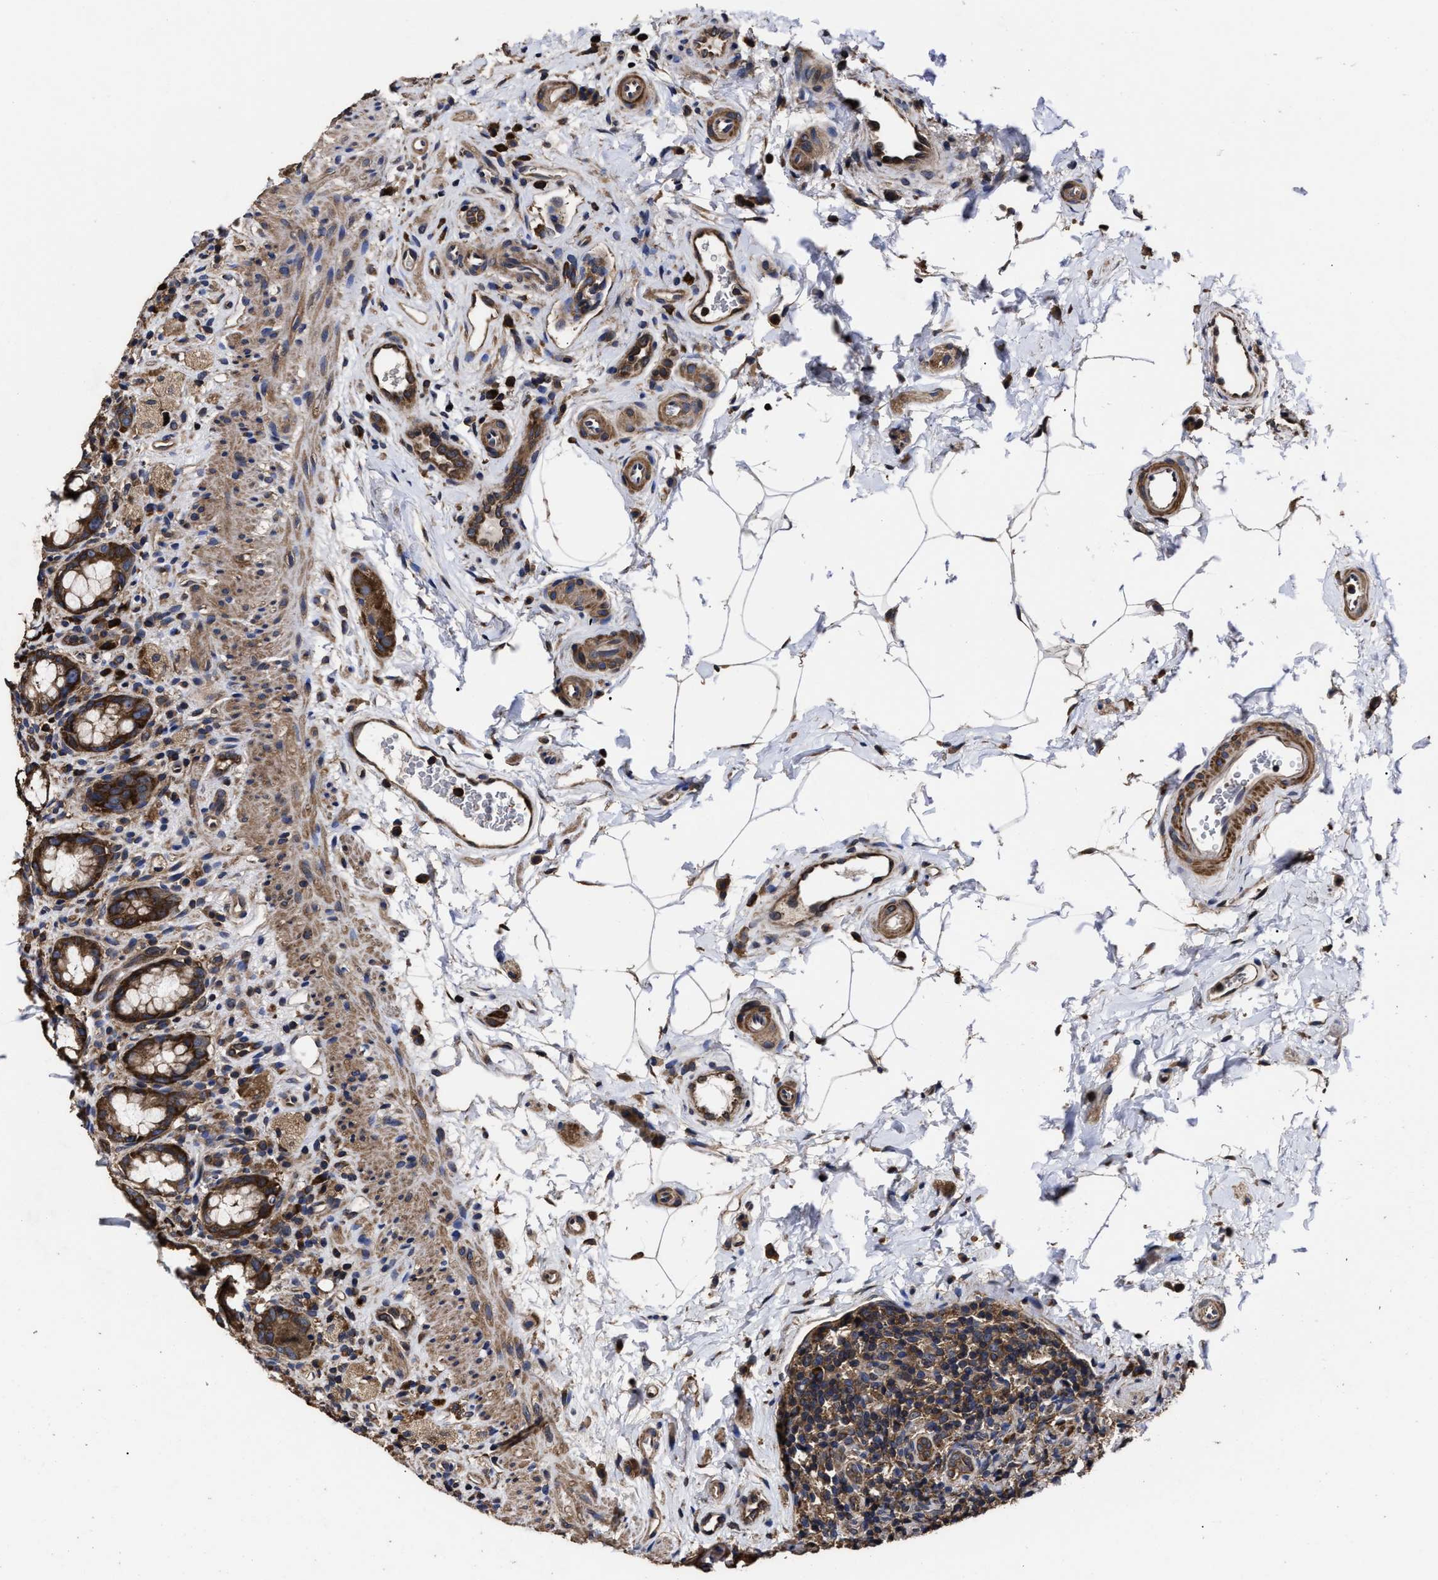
{"staining": {"intensity": "strong", "quantity": ">75%", "location": "cytoplasmic/membranous"}, "tissue": "rectum", "cell_type": "Glandular cells", "image_type": "normal", "snomed": [{"axis": "morphology", "description": "Normal tissue, NOS"}, {"axis": "topography", "description": "Rectum"}], "caption": "A brown stain shows strong cytoplasmic/membranous positivity of a protein in glandular cells of unremarkable rectum.", "gene": "AVEN", "patient": {"sex": "male", "age": 44}}